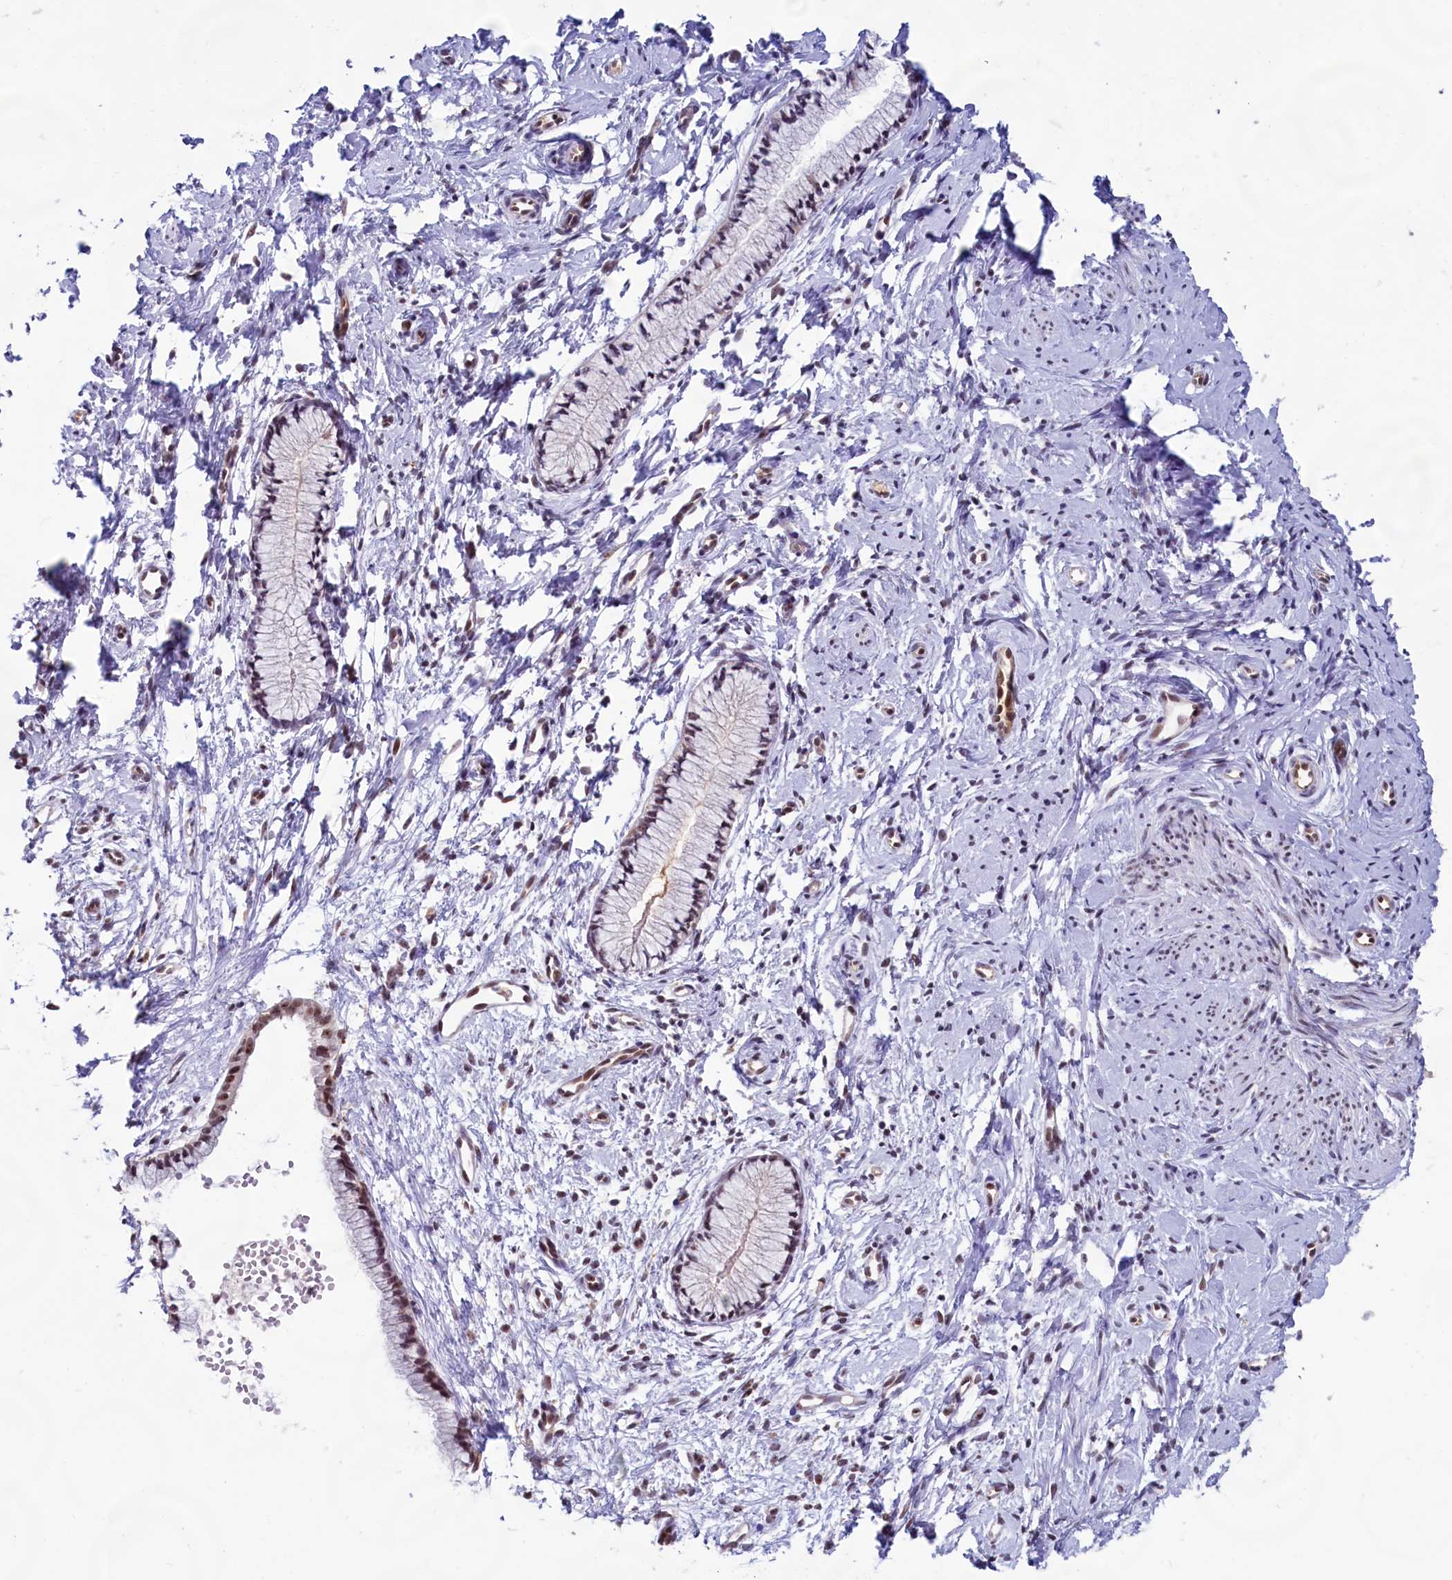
{"staining": {"intensity": "moderate", "quantity": "<25%", "location": "nuclear"}, "tissue": "cervix", "cell_type": "Glandular cells", "image_type": "normal", "snomed": [{"axis": "morphology", "description": "Normal tissue, NOS"}, {"axis": "topography", "description": "Cervix"}], "caption": "Protein staining reveals moderate nuclear expression in approximately <25% of glandular cells in benign cervix. The protein of interest is stained brown, and the nuclei are stained in blue (DAB (3,3'-diaminobenzidine) IHC with brightfield microscopy, high magnification).", "gene": "C1D", "patient": {"sex": "female", "age": 57}}